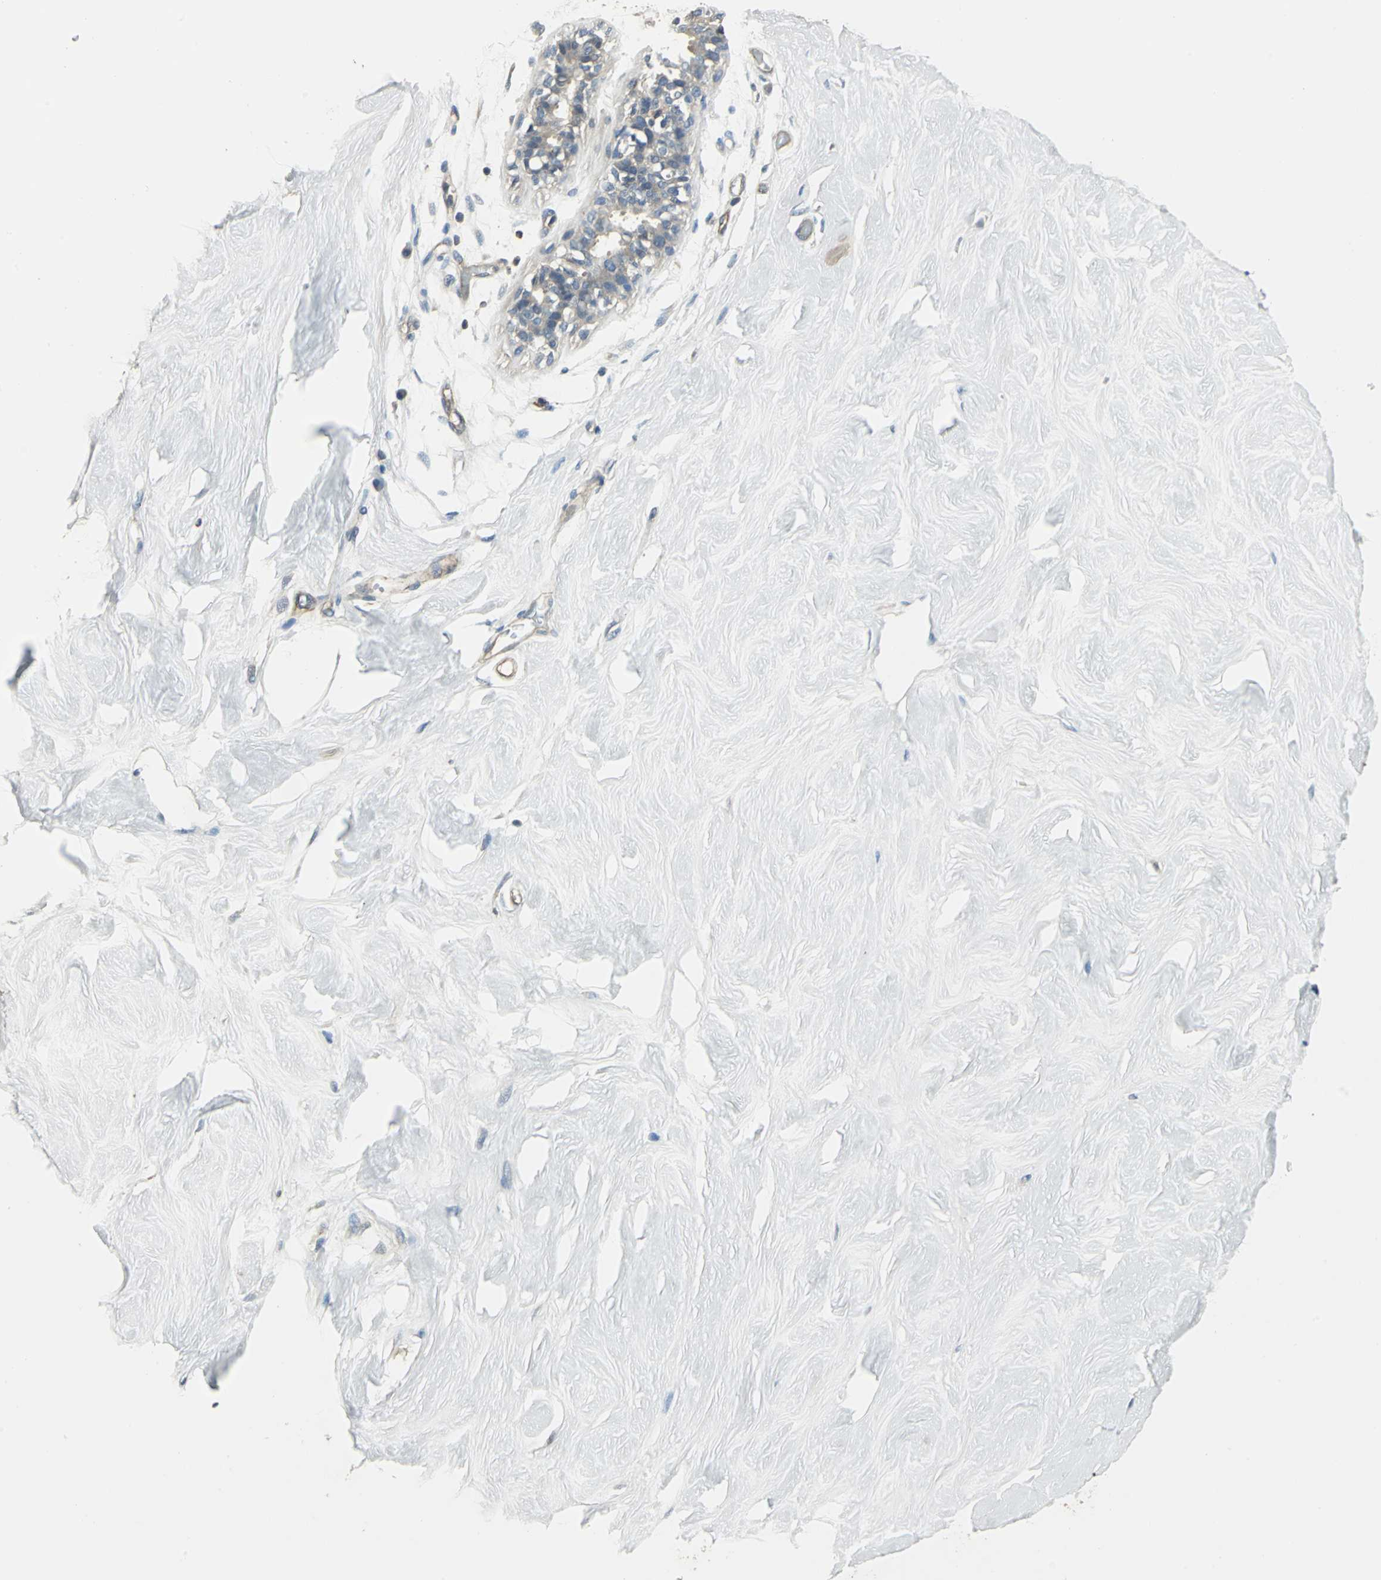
{"staining": {"intensity": "negative", "quantity": "none", "location": "none"}, "tissue": "breast", "cell_type": "Adipocytes", "image_type": "normal", "snomed": [{"axis": "morphology", "description": "Normal tissue, NOS"}, {"axis": "topography", "description": "Breast"}, {"axis": "topography", "description": "Soft tissue"}], "caption": "This micrograph is of normal breast stained with immunohistochemistry (IHC) to label a protein in brown with the nuclei are counter-stained blue. There is no staining in adipocytes. (DAB IHC, high magnification).", "gene": "RAPGEF1", "patient": {"sex": "female", "age": 25}}